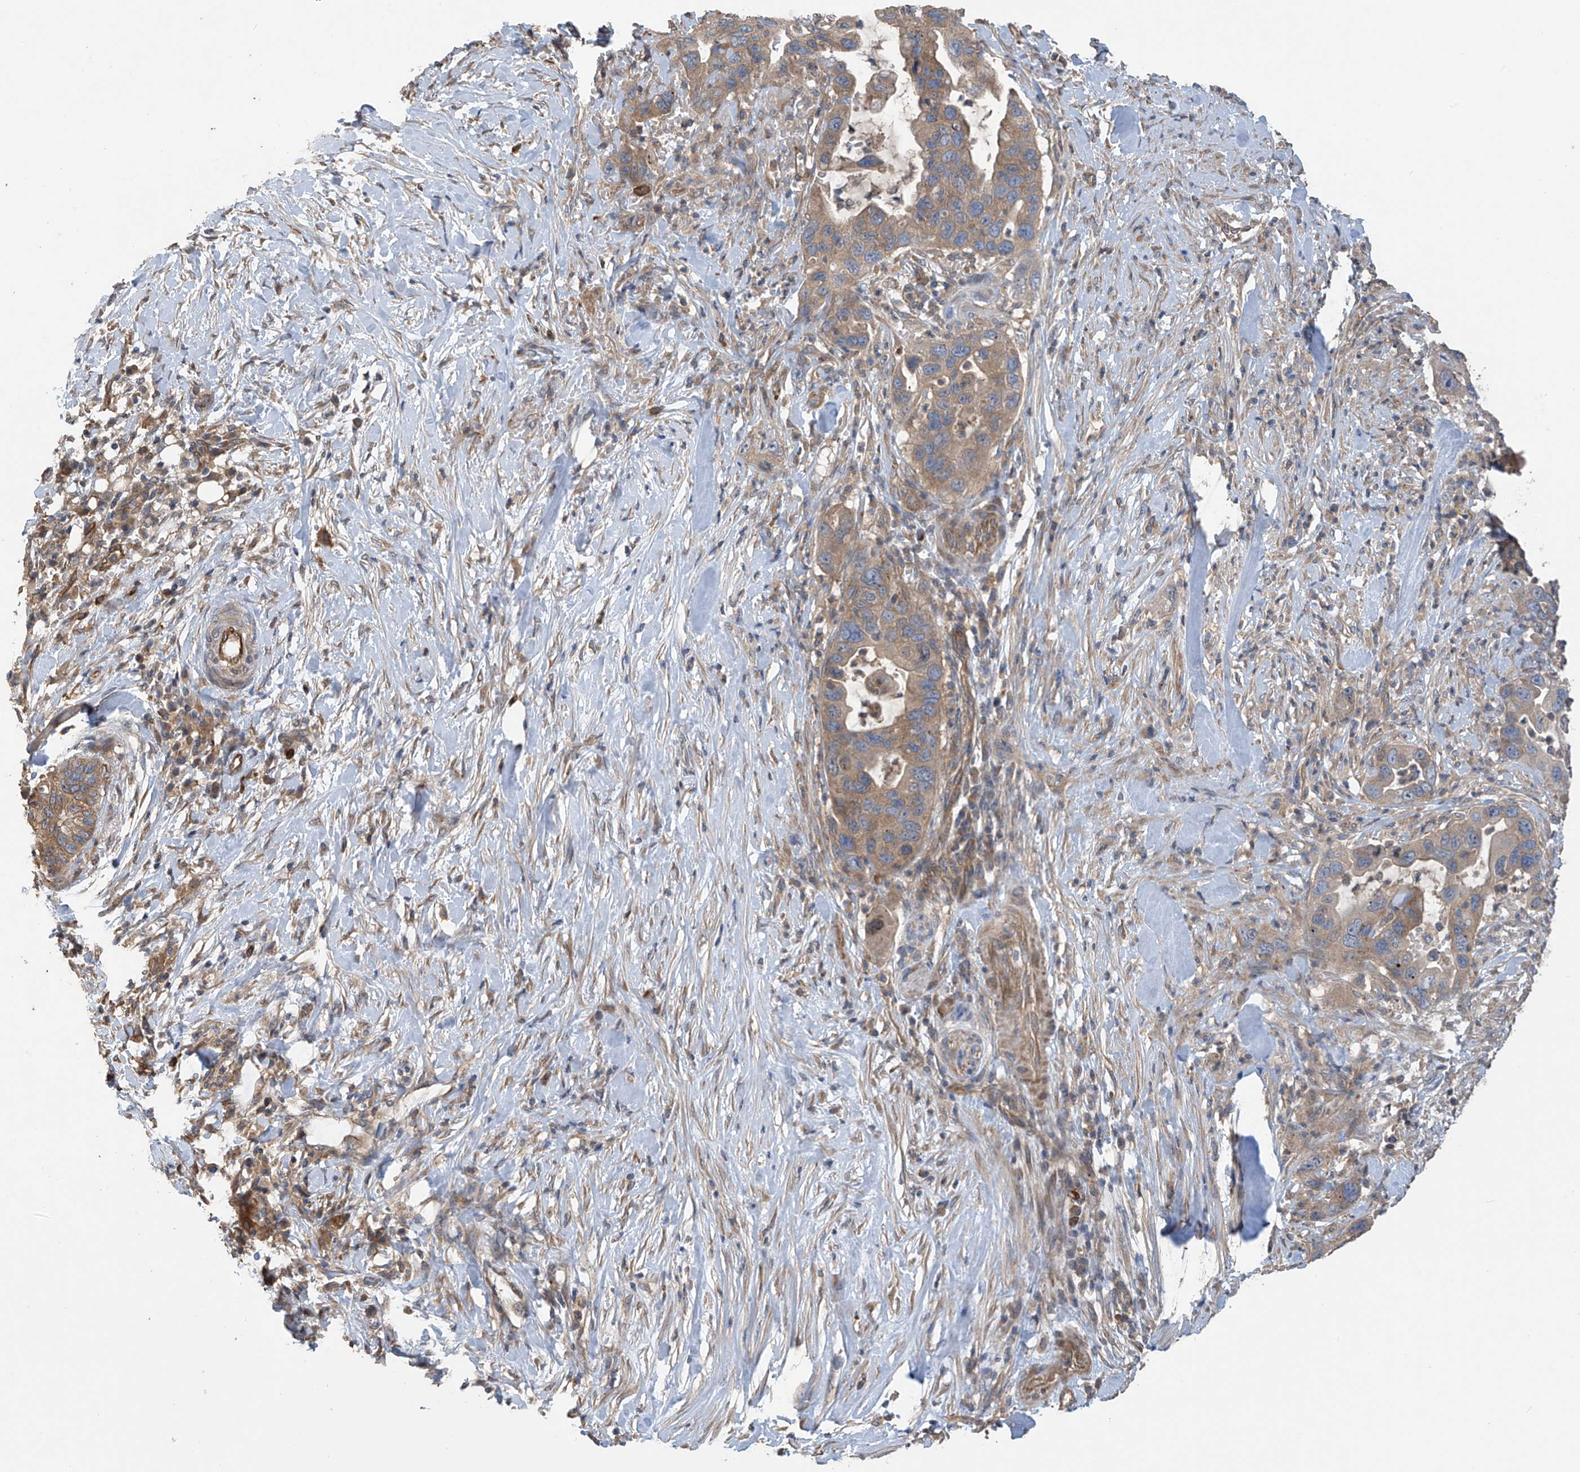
{"staining": {"intensity": "moderate", "quantity": ">75%", "location": "cytoplasmic/membranous"}, "tissue": "pancreatic cancer", "cell_type": "Tumor cells", "image_type": "cancer", "snomed": [{"axis": "morphology", "description": "Adenocarcinoma, NOS"}, {"axis": "topography", "description": "Pancreas"}], "caption": "Tumor cells exhibit medium levels of moderate cytoplasmic/membranous expression in approximately >75% of cells in pancreatic adenocarcinoma.", "gene": "PHACTR4", "patient": {"sex": "female", "age": 71}}